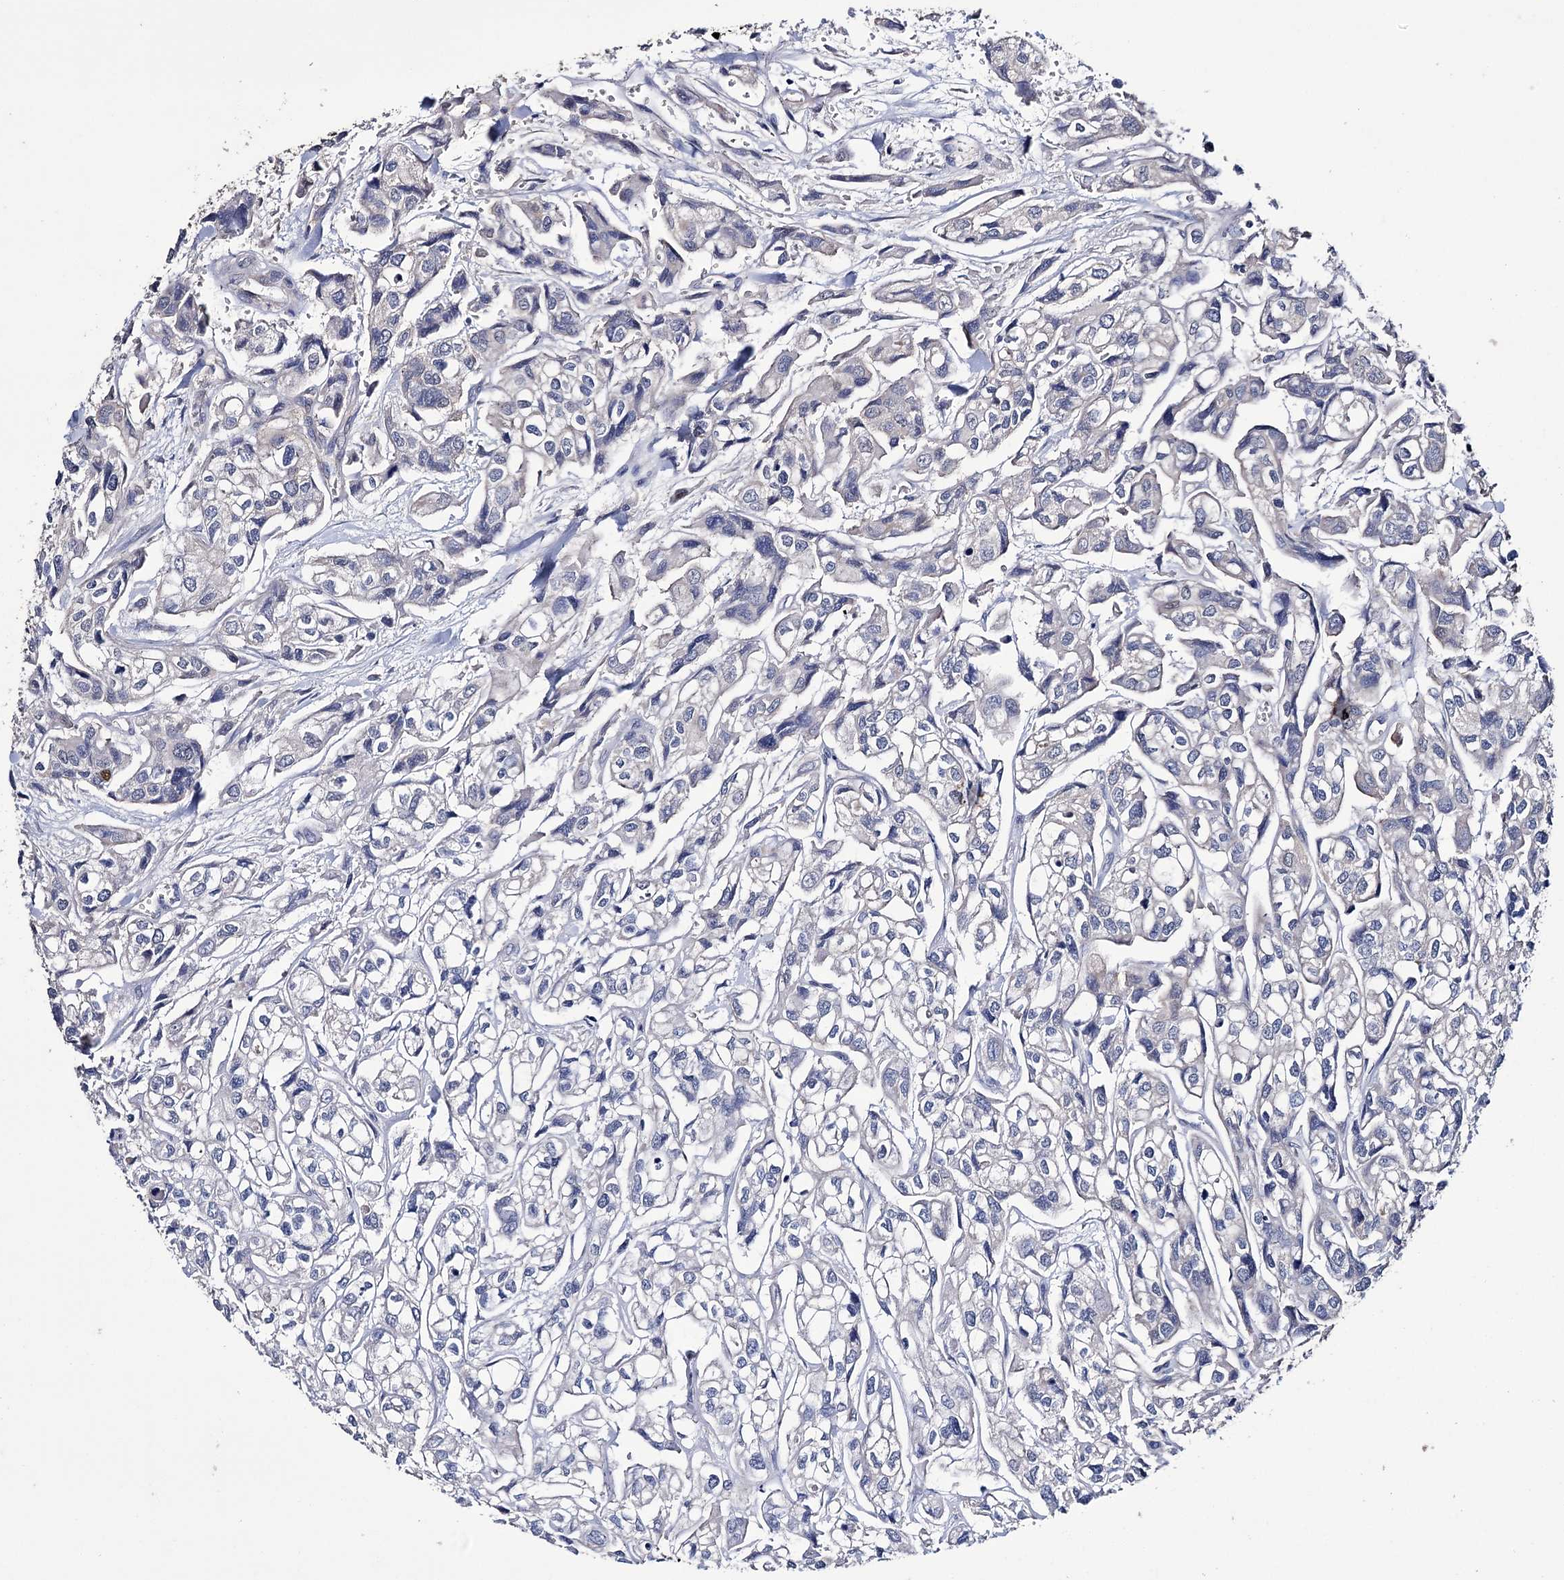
{"staining": {"intensity": "negative", "quantity": "none", "location": "none"}, "tissue": "urothelial cancer", "cell_type": "Tumor cells", "image_type": "cancer", "snomed": [{"axis": "morphology", "description": "Urothelial carcinoma, High grade"}, {"axis": "topography", "description": "Urinary bladder"}], "caption": "Protein analysis of high-grade urothelial carcinoma exhibits no significant staining in tumor cells.", "gene": "EPB41L5", "patient": {"sex": "male", "age": 67}}